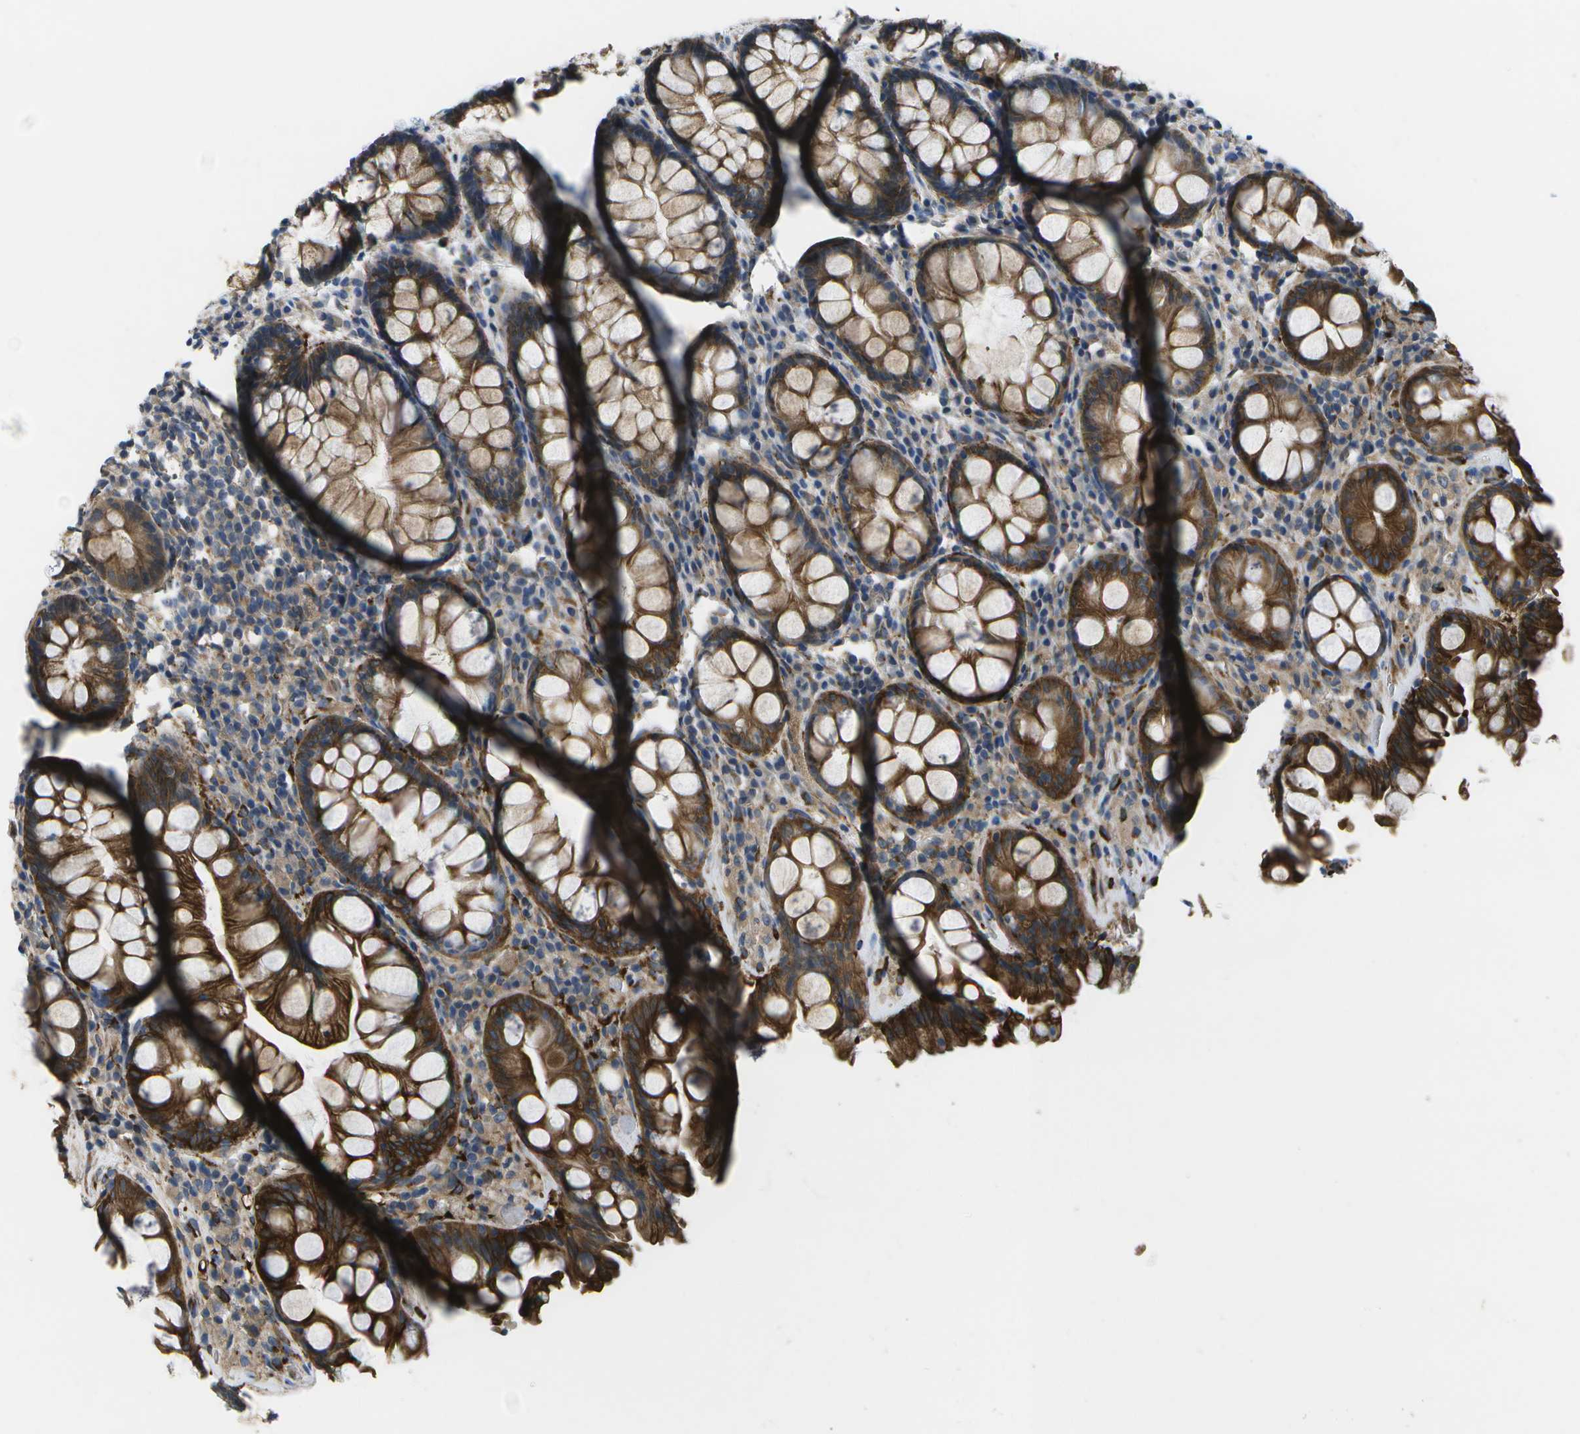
{"staining": {"intensity": "strong", "quantity": ">75%", "location": "cytoplasmic/membranous"}, "tissue": "rectum", "cell_type": "Glandular cells", "image_type": "normal", "snomed": [{"axis": "morphology", "description": "Normal tissue, NOS"}, {"axis": "topography", "description": "Rectum"}], "caption": "High-power microscopy captured an immunohistochemistry histopathology image of benign rectum, revealing strong cytoplasmic/membranous staining in approximately >75% of glandular cells. The protein is stained brown, and the nuclei are stained in blue (DAB IHC with brightfield microscopy, high magnification).", "gene": "P3H1", "patient": {"sex": "male", "age": 64}}